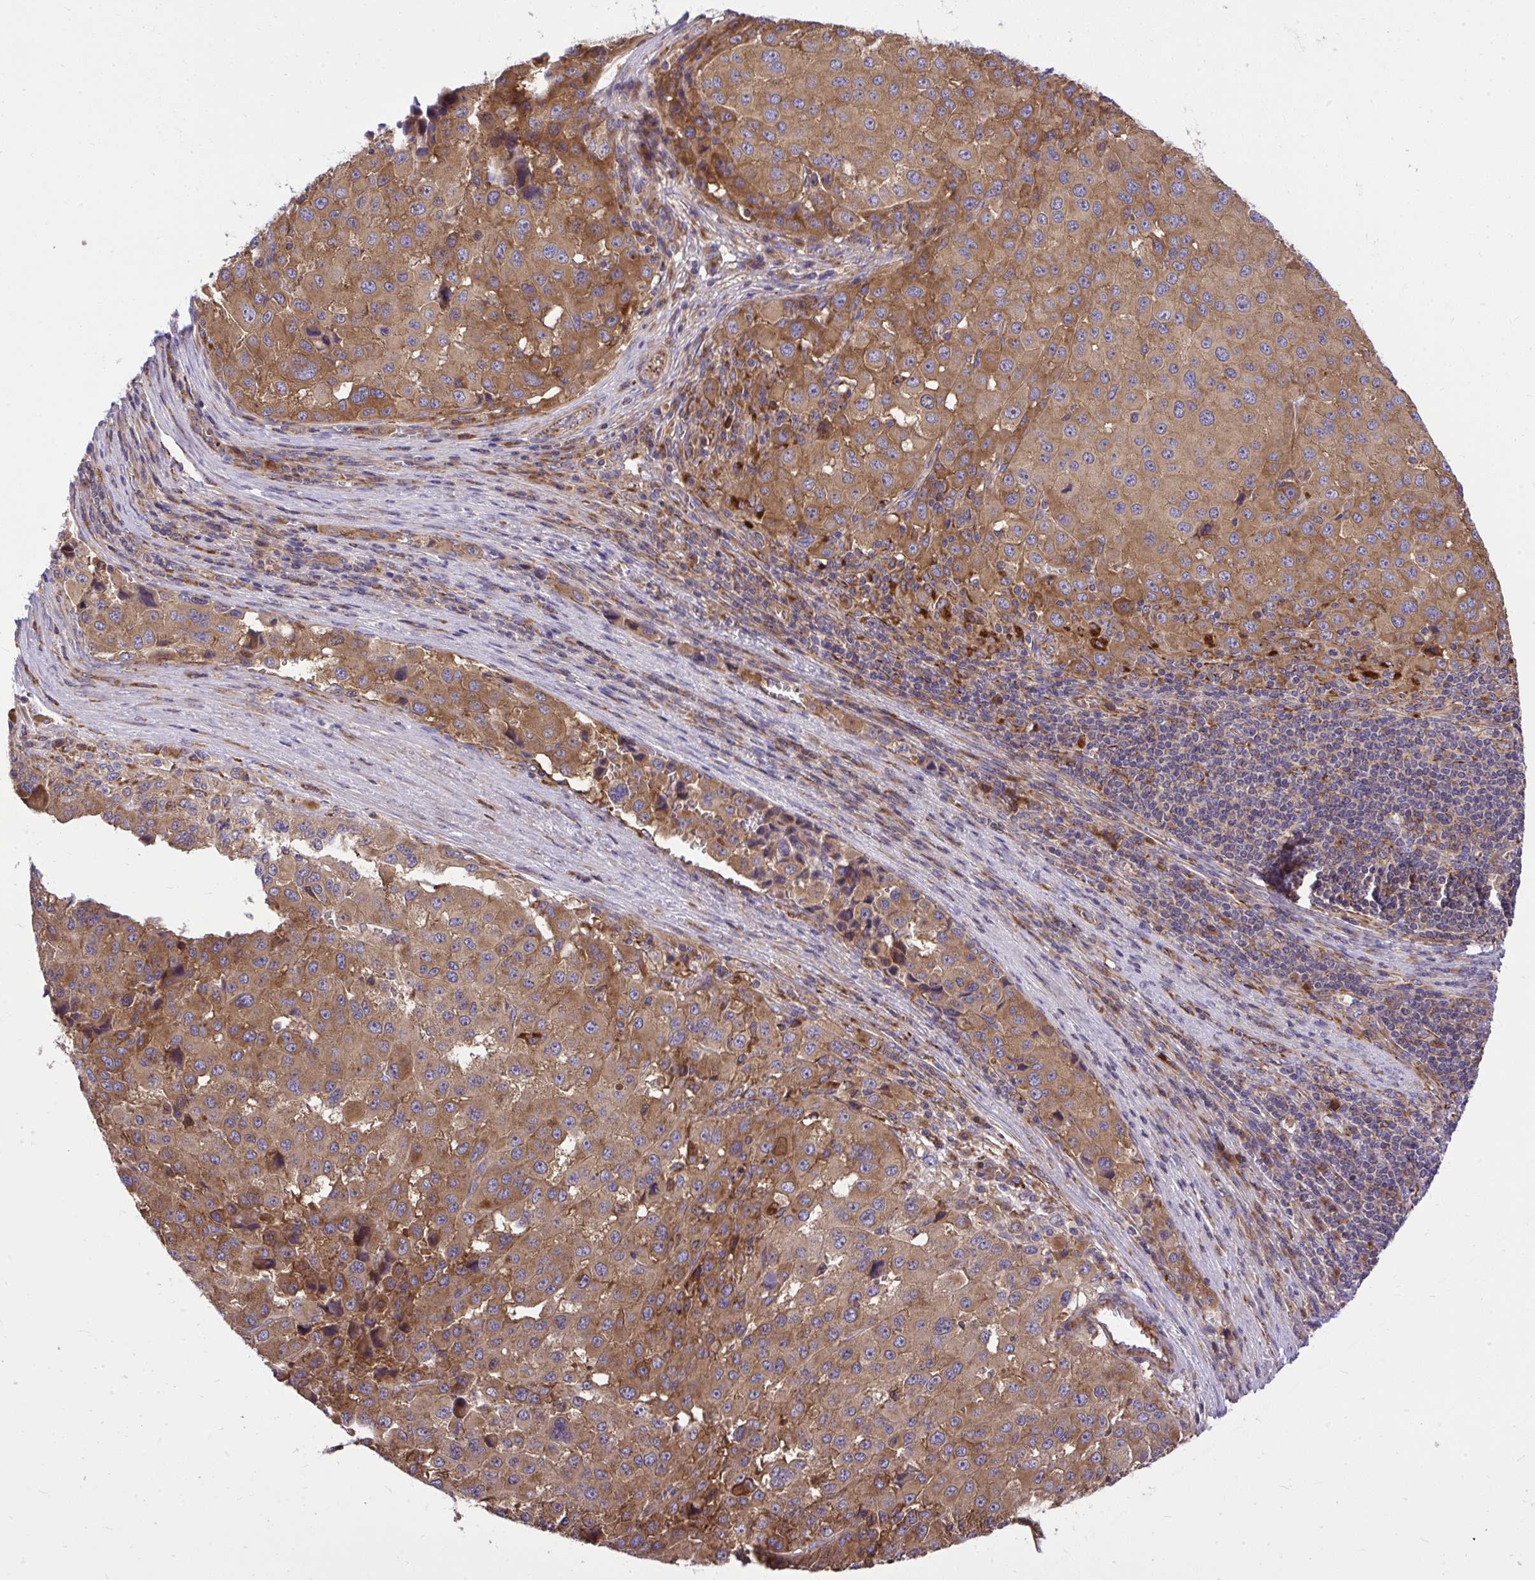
{"staining": {"intensity": "moderate", "quantity": ">75%", "location": "cytoplasmic/membranous"}, "tissue": "melanoma", "cell_type": "Tumor cells", "image_type": "cancer", "snomed": [{"axis": "morphology", "description": "Malignant melanoma, Metastatic site"}, {"axis": "topography", "description": "Lymph node"}], "caption": "IHC photomicrograph of neoplastic tissue: human melanoma stained using immunohistochemistry (IHC) displays medium levels of moderate protein expression localized specifically in the cytoplasmic/membranous of tumor cells, appearing as a cytoplasmic/membranous brown color.", "gene": "PAIP2", "patient": {"sex": "female", "age": 65}}